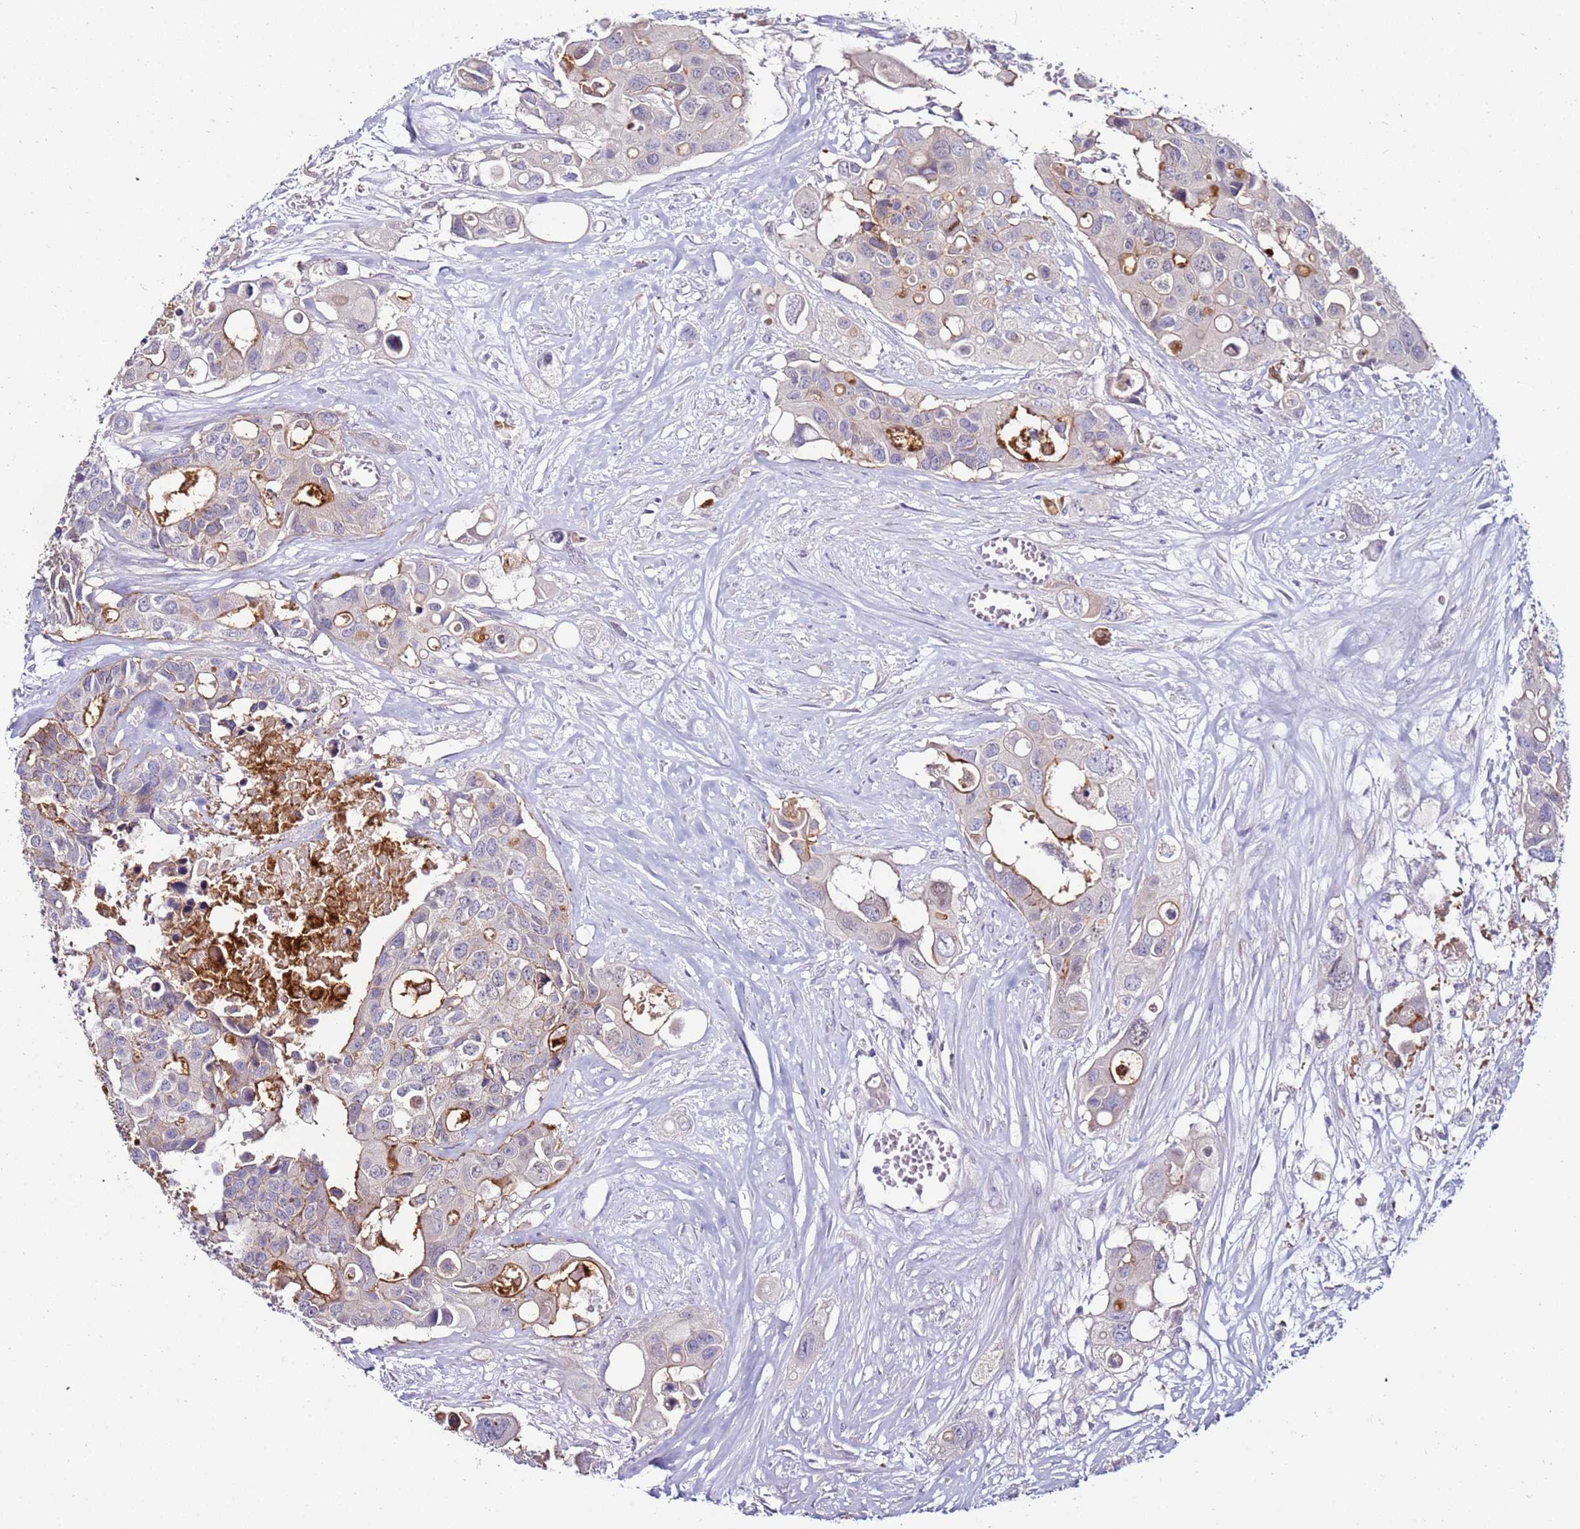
{"staining": {"intensity": "moderate", "quantity": "<25%", "location": "cytoplasmic/membranous"}, "tissue": "colorectal cancer", "cell_type": "Tumor cells", "image_type": "cancer", "snomed": [{"axis": "morphology", "description": "Adenocarcinoma, NOS"}, {"axis": "topography", "description": "Colon"}], "caption": "Colorectal cancer (adenocarcinoma) was stained to show a protein in brown. There is low levels of moderate cytoplasmic/membranous staining in approximately <25% of tumor cells.", "gene": "GPN3", "patient": {"sex": "male", "age": 77}}